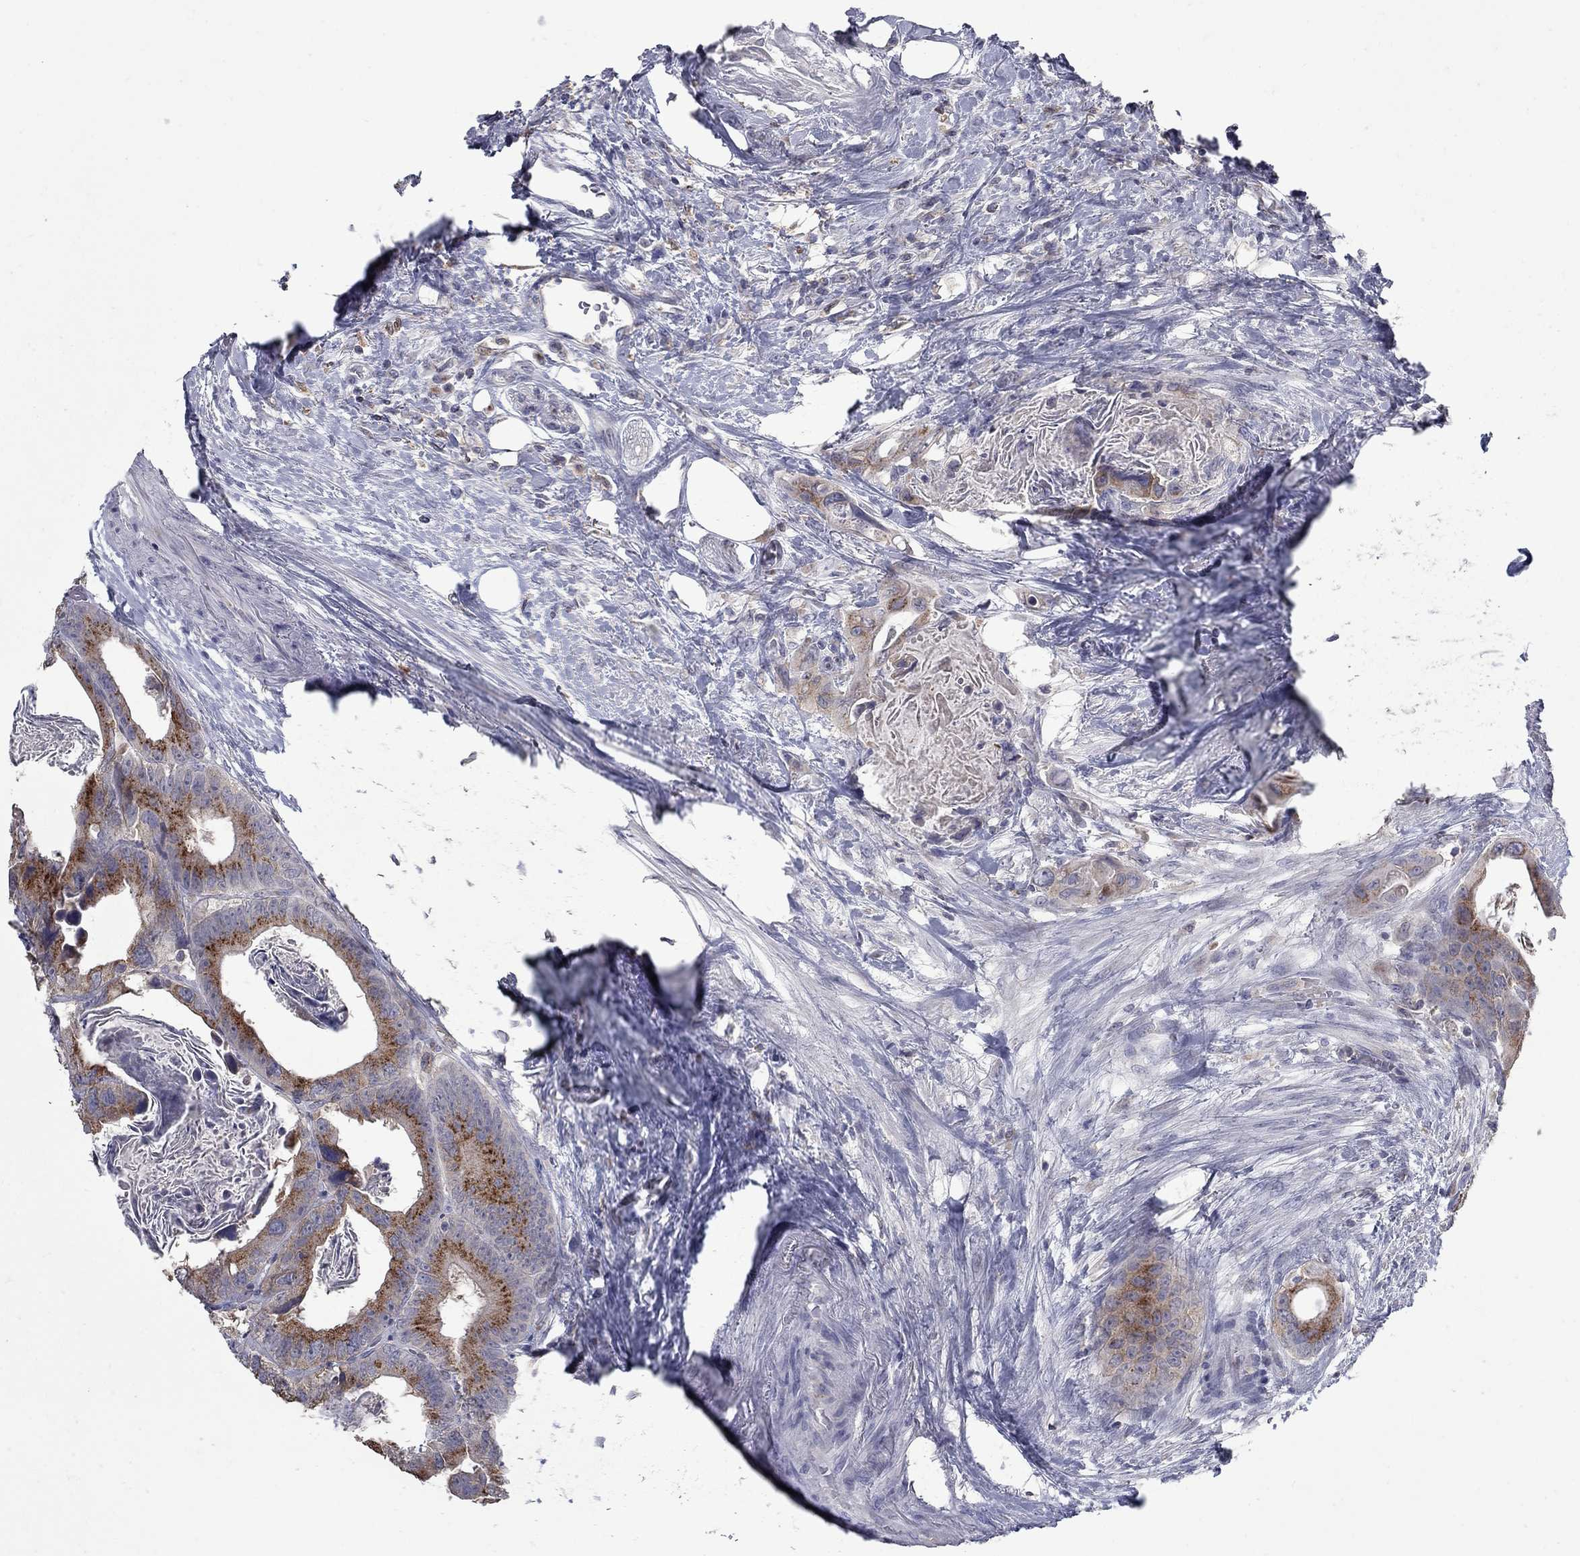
{"staining": {"intensity": "strong", "quantity": "25%-75%", "location": "cytoplasmic/membranous"}, "tissue": "colorectal cancer", "cell_type": "Tumor cells", "image_type": "cancer", "snomed": [{"axis": "morphology", "description": "Adenocarcinoma, NOS"}, {"axis": "topography", "description": "Rectum"}], "caption": "Colorectal adenocarcinoma stained with immunohistochemistry (IHC) reveals strong cytoplasmic/membranous staining in about 25%-75% of tumor cells.", "gene": "KIAA0319L", "patient": {"sex": "male", "age": 64}}